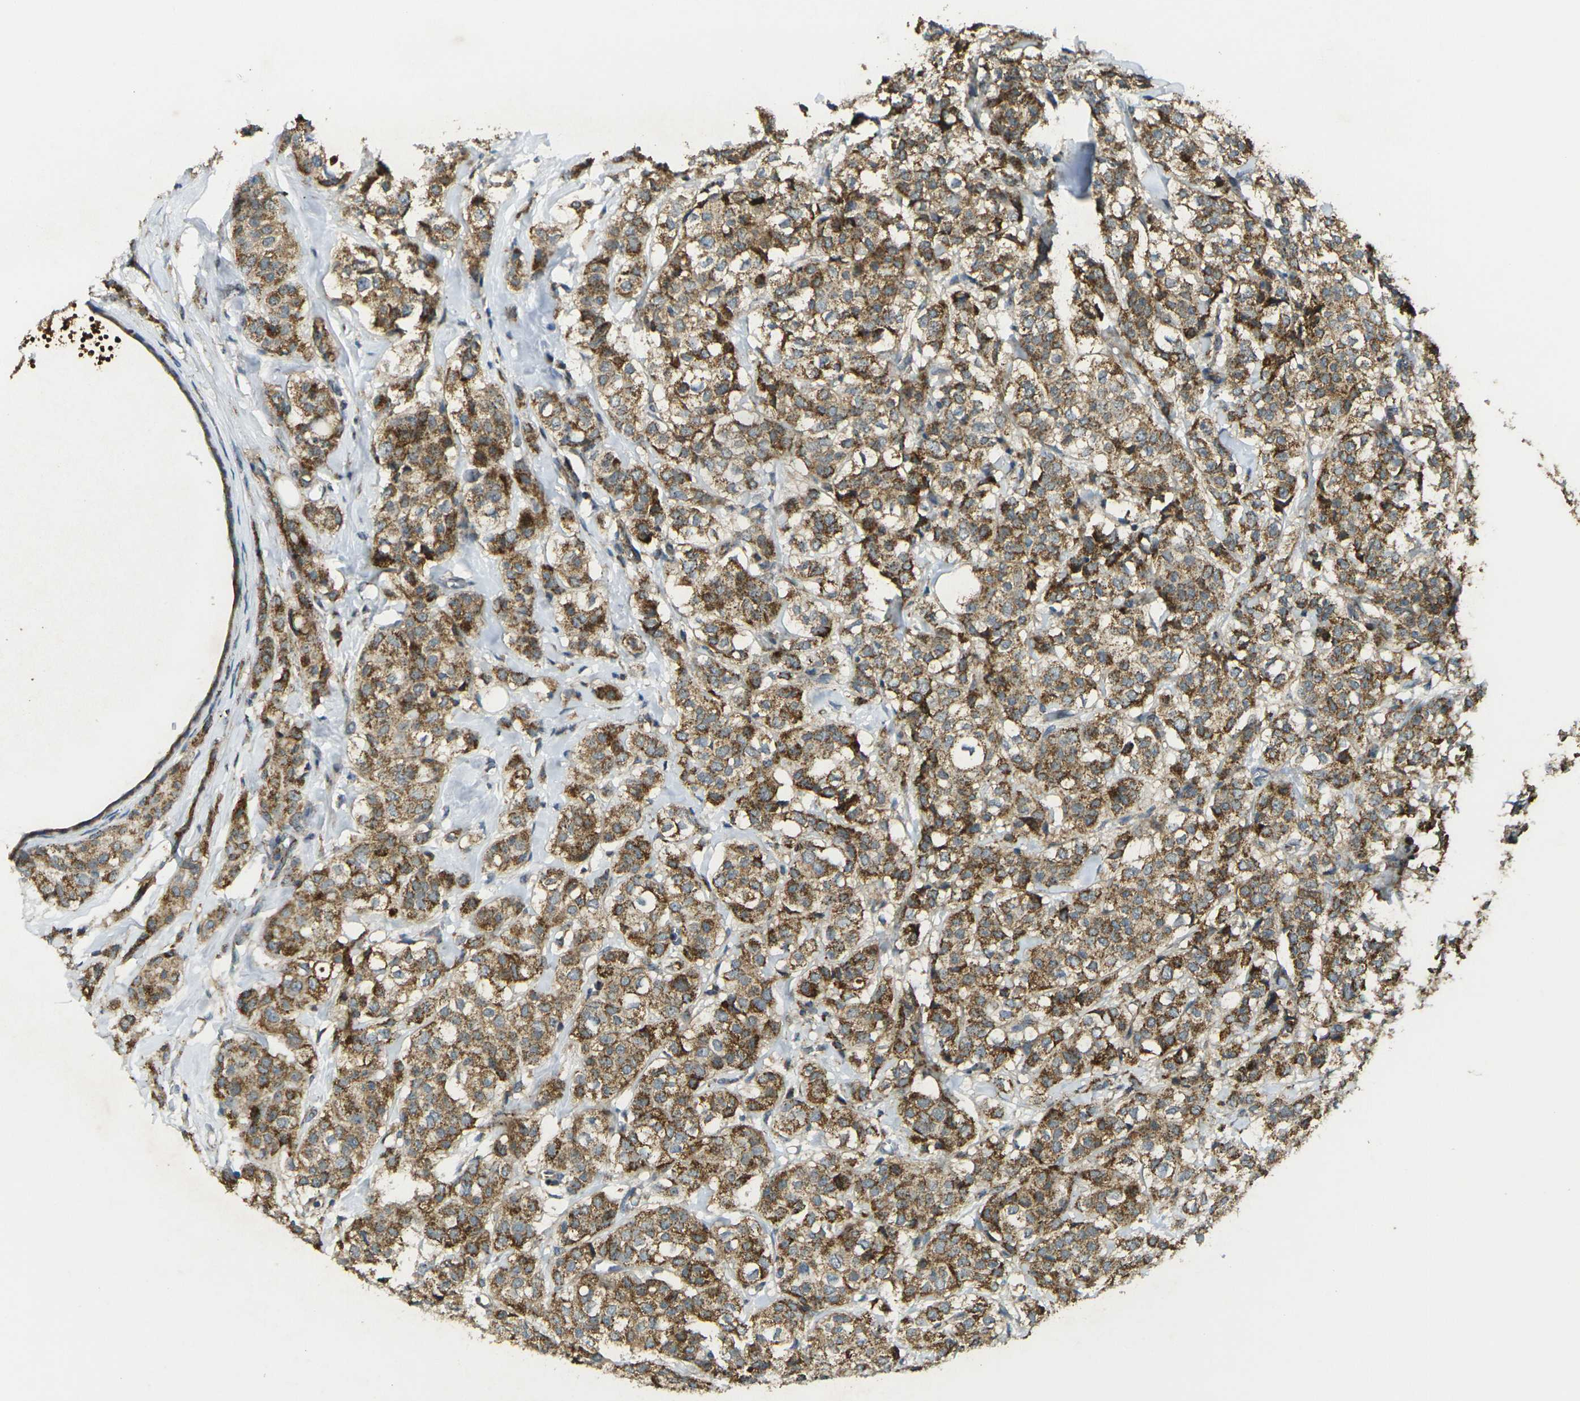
{"staining": {"intensity": "strong", "quantity": ">75%", "location": "cytoplasmic/membranous"}, "tissue": "breast cancer", "cell_type": "Tumor cells", "image_type": "cancer", "snomed": [{"axis": "morphology", "description": "Lobular carcinoma"}, {"axis": "topography", "description": "Breast"}], "caption": "Approximately >75% of tumor cells in human breast lobular carcinoma show strong cytoplasmic/membranous protein expression as visualized by brown immunohistochemical staining.", "gene": "IGF1R", "patient": {"sex": "female", "age": 60}}